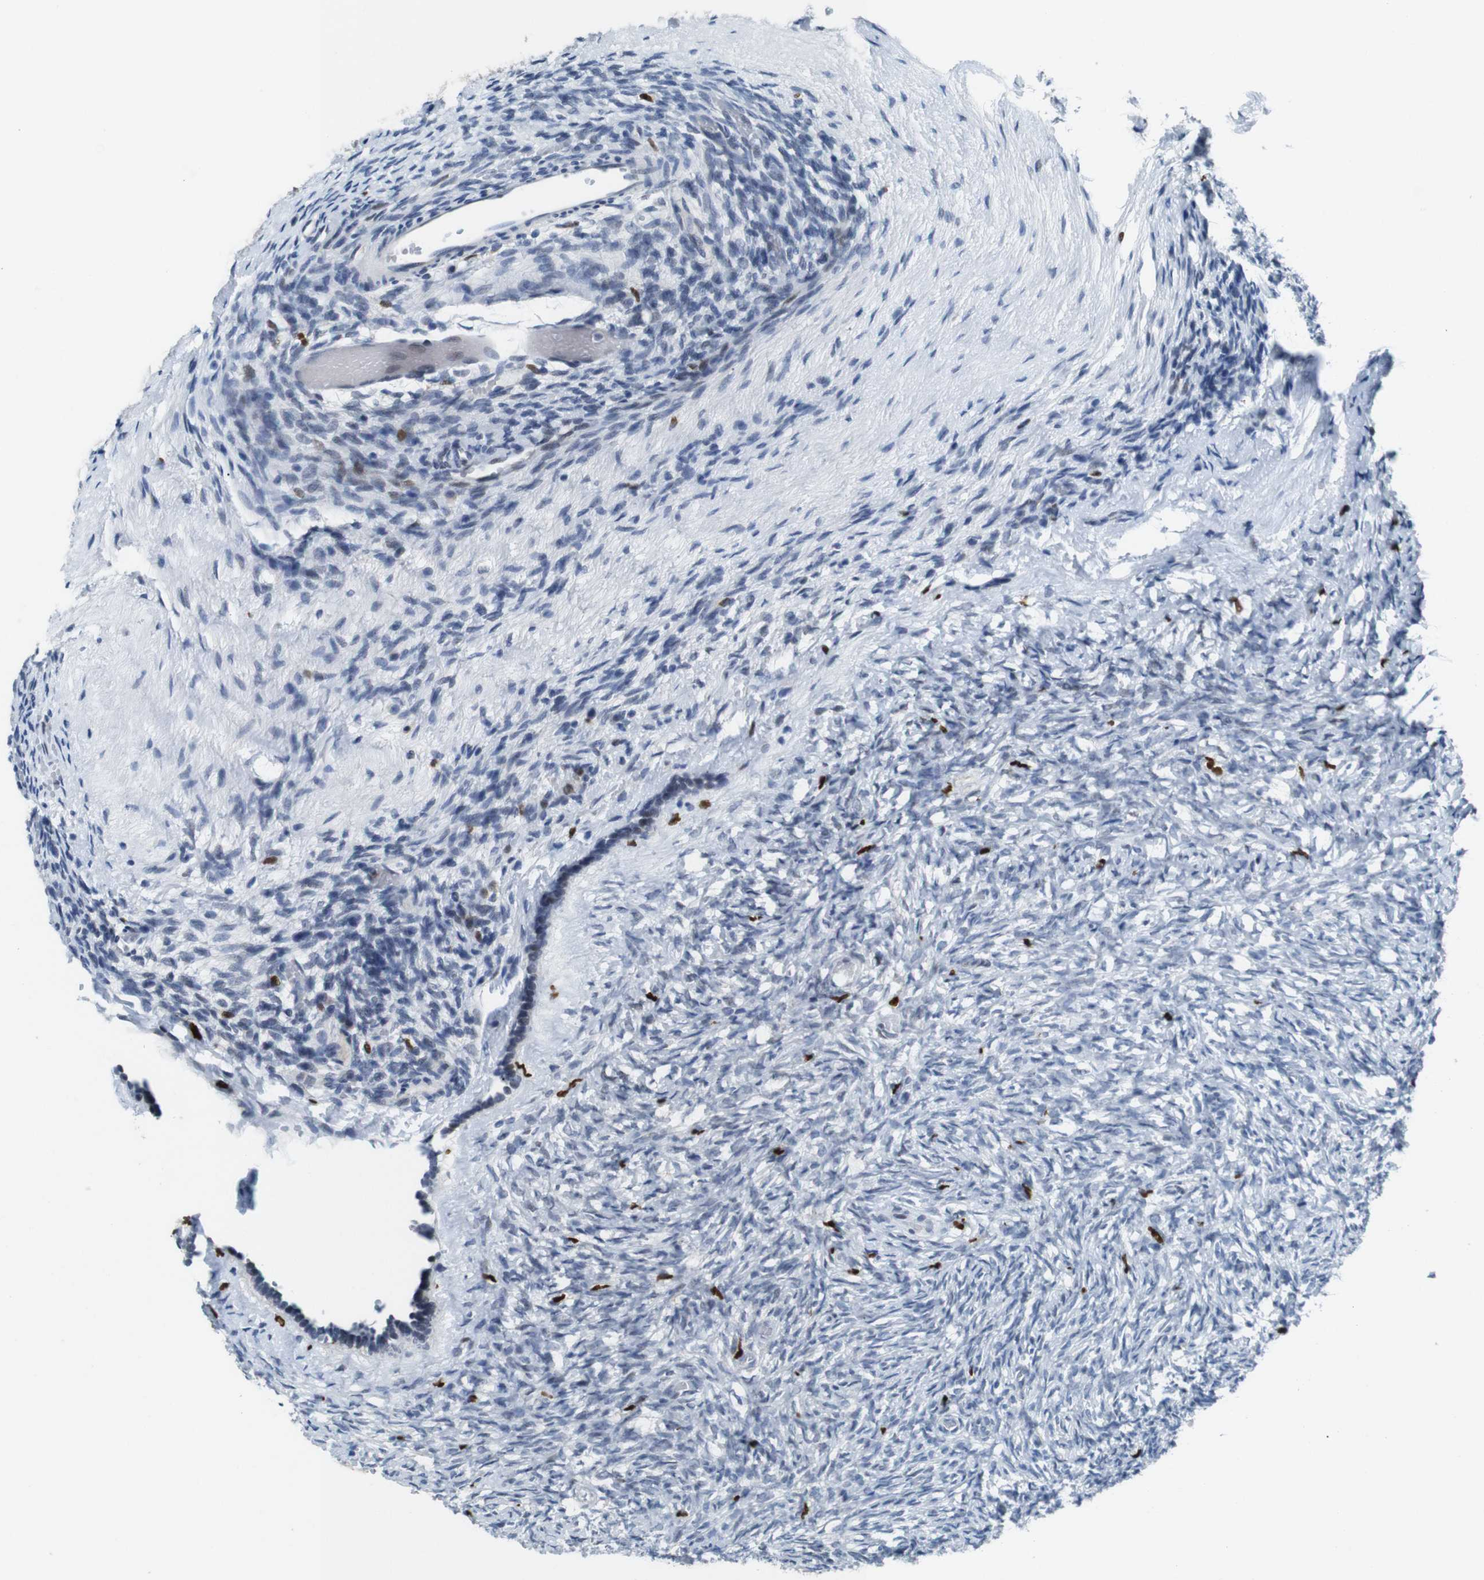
{"staining": {"intensity": "negative", "quantity": "none", "location": "none"}, "tissue": "ovary", "cell_type": "Ovarian stroma cells", "image_type": "normal", "snomed": [{"axis": "morphology", "description": "Normal tissue, NOS"}, {"axis": "topography", "description": "Ovary"}], "caption": "The photomicrograph displays no significant positivity in ovarian stroma cells of ovary.", "gene": "IRF8", "patient": {"sex": "female", "age": 35}}